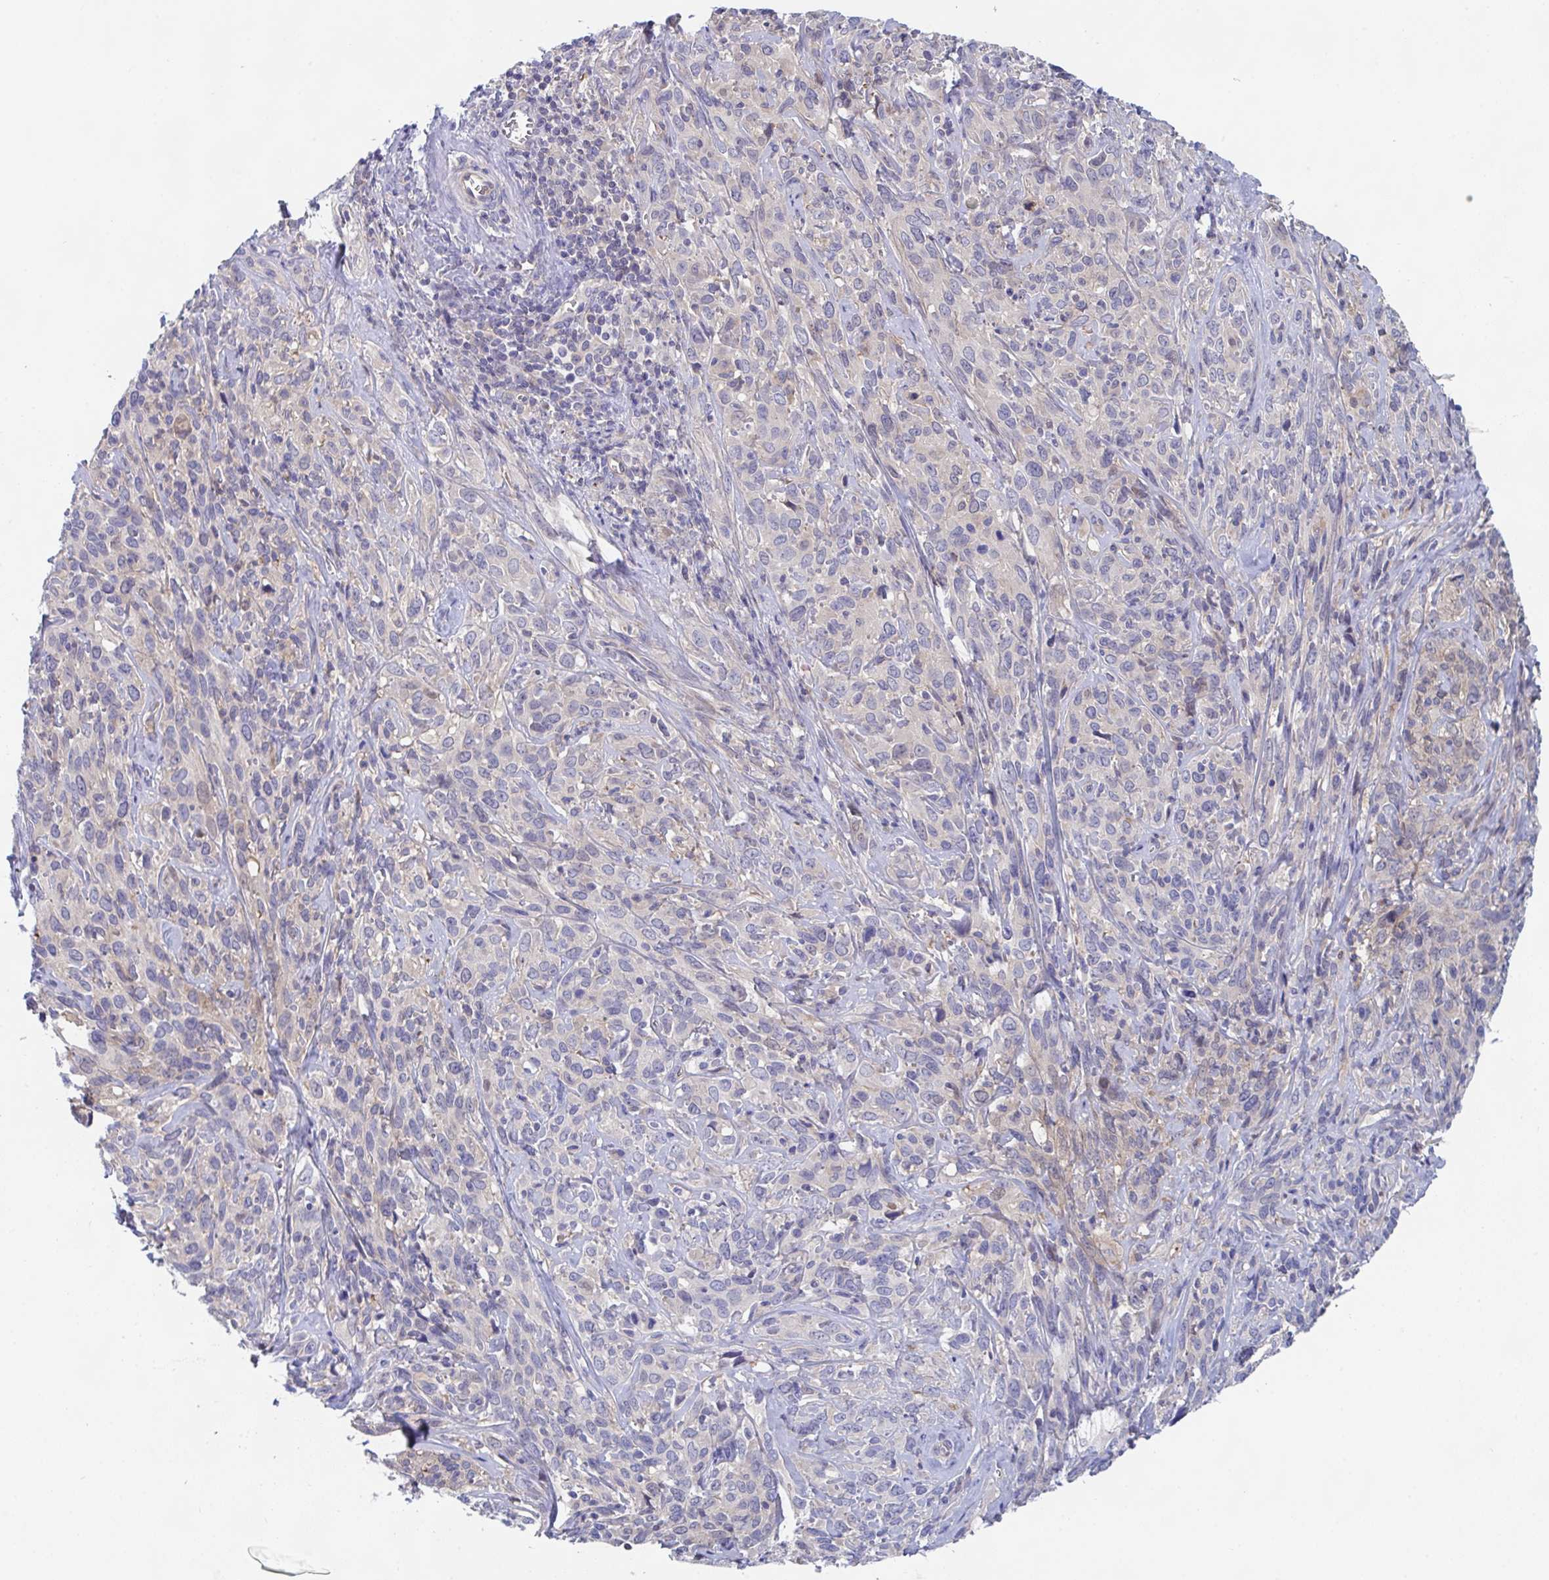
{"staining": {"intensity": "weak", "quantity": "<25%", "location": "cytoplasmic/membranous"}, "tissue": "cervical cancer", "cell_type": "Tumor cells", "image_type": "cancer", "snomed": [{"axis": "morphology", "description": "Normal tissue, NOS"}, {"axis": "morphology", "description": "Squamous cell carcinoma, NOS"}, {"axis": "topography", "description": "Cervix"}], "caption": "Micrograph shows no significant protein staining in tumor cells of cervical cancer (squamous cell carcinoma).", "gene": "P2RX3", "patient": {"sex": "female", "age": 51}}